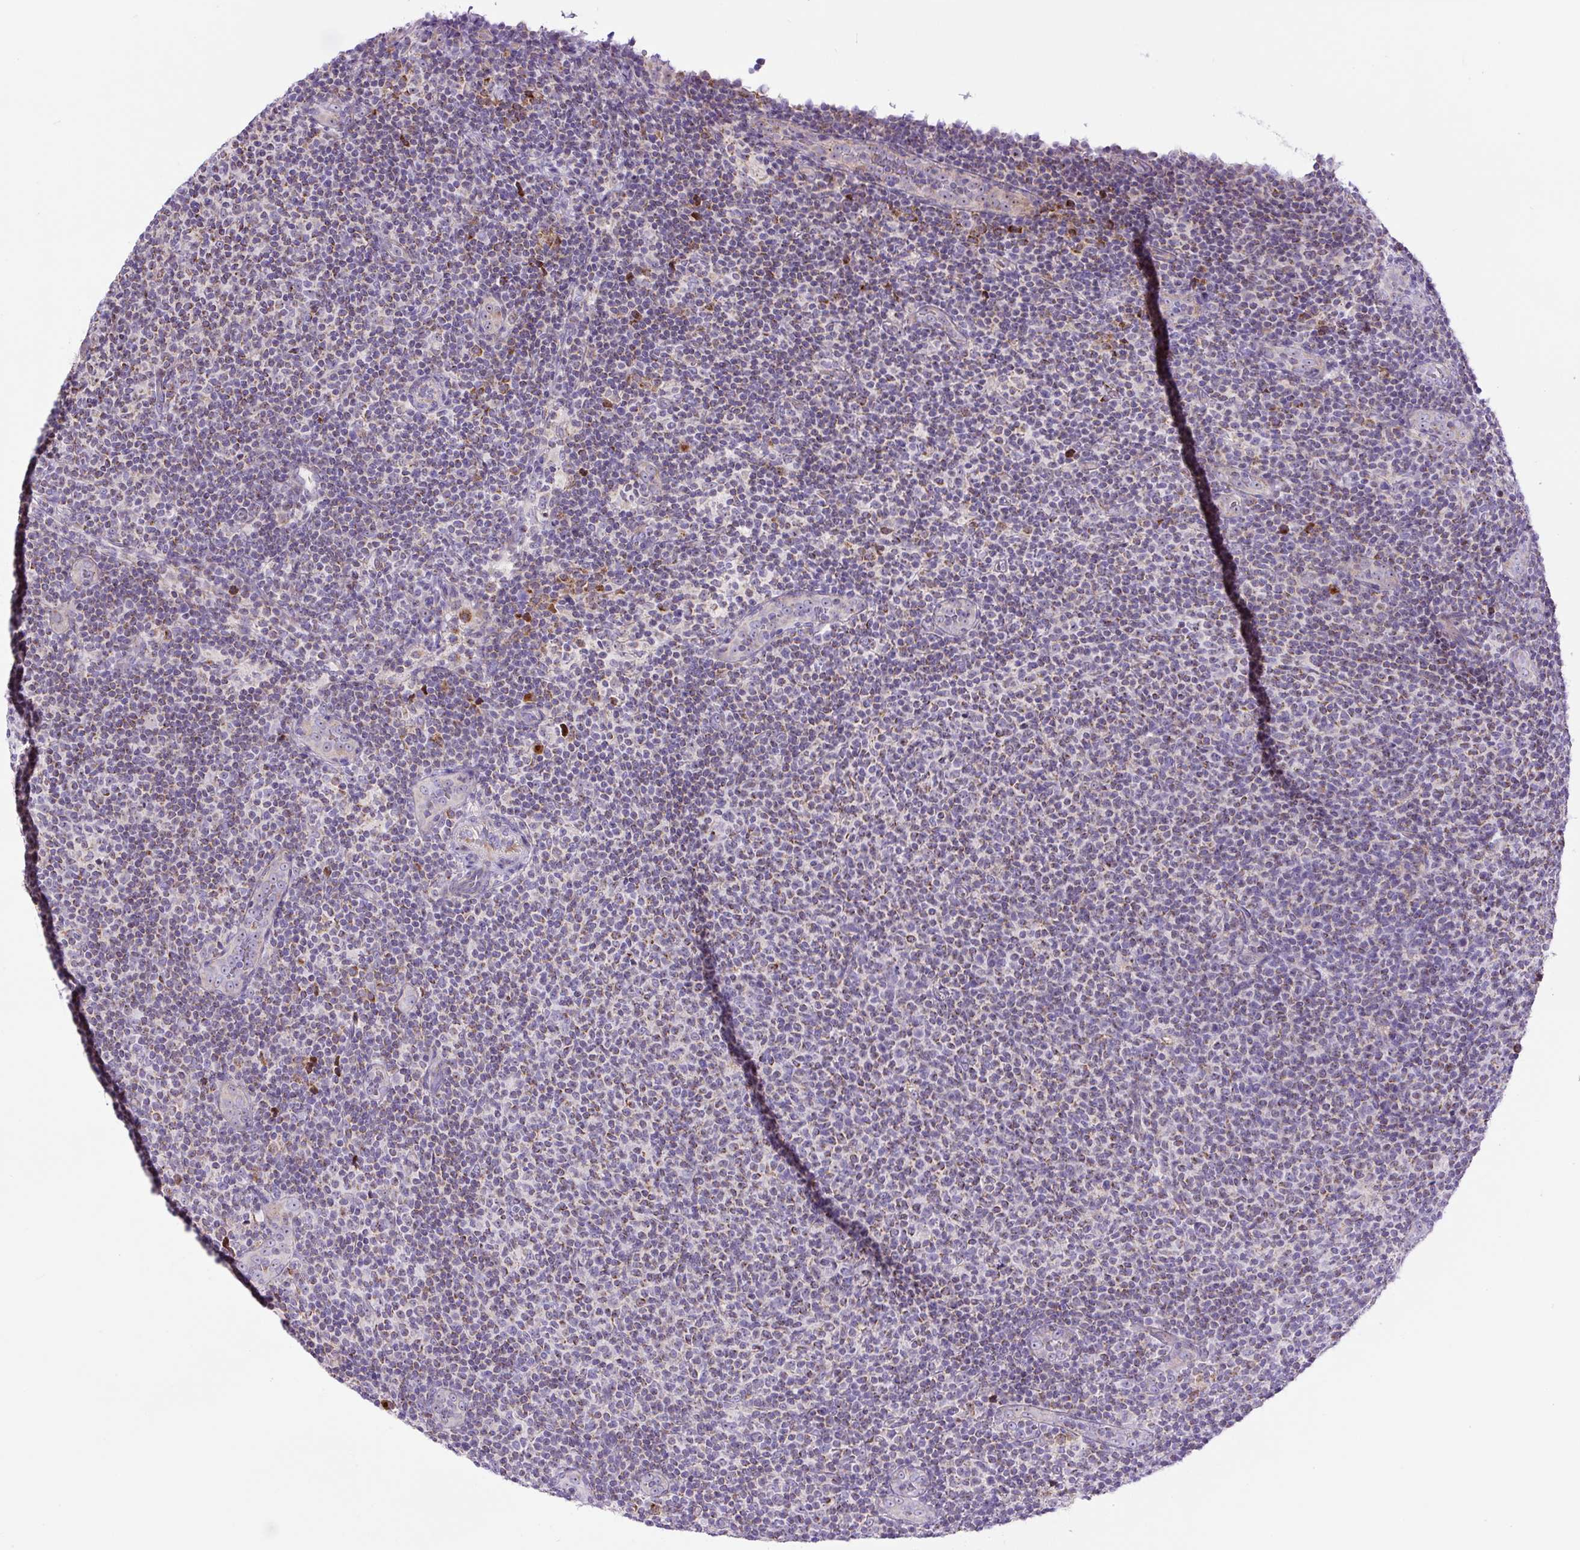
{"staining": {"intensity": "moderate", "quantity": "25%-75%", "location": "cytoplasmic/membranous"}, "tissue": "lymphoma", "cell_type": "Tumor cells", "image_type": "cancer", "snomed": [{"axis": "morphology", "description": "Malignant lymphoma, non-Hodgkin's type, Low grade"}, {"axis": "topography", "description": "Lymph node"}], "caption": "Immunohistochemistry (IHC) of malignant lymphoma, non-Hodgkin's type (low-grade) reveals medium levels of moderate cytoplasmic/membranous staining in approximately 25%-75% of tumor cells.", "gene": "ZNF596", "patient": {"sex": "male", "age": 66}}